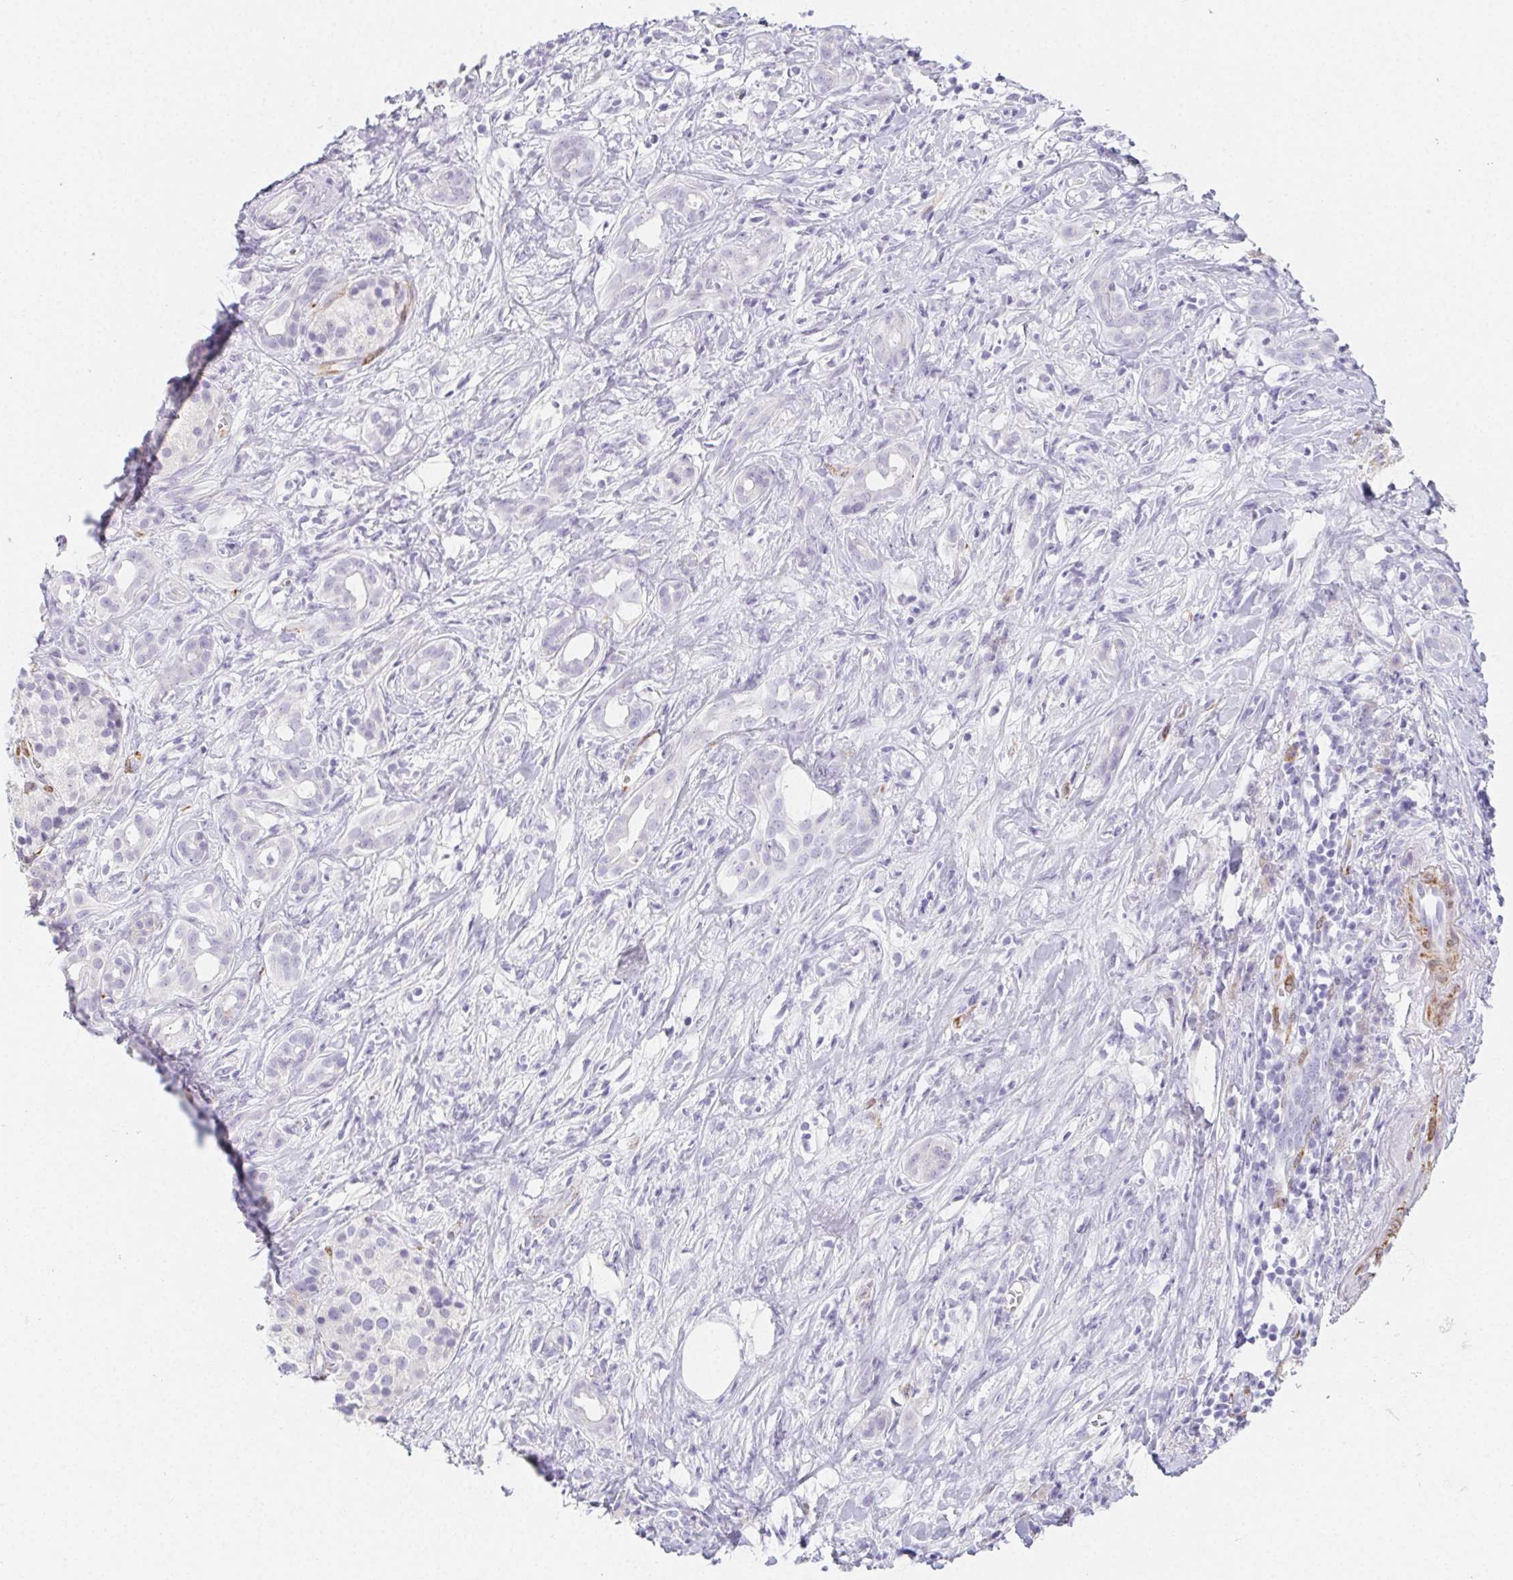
{"staining": {"intensity": "negative", "quantity": "none", "location": "none"}, "tissue": "pancreatic cancer", "cell_type": "Tumor cells", "image_type": "cancer", "snomed": [{"axis": "morphology", "description": "Adenocarcinoma, NOS"}, {"axis": "topography", "description": "Pancreas"}], "caption": "Tumor cells show no significant staining in pancreatic cancer (adenocarcinoma).", "gene": "HRC", "patient": {"sex": "male", "age": 61}}